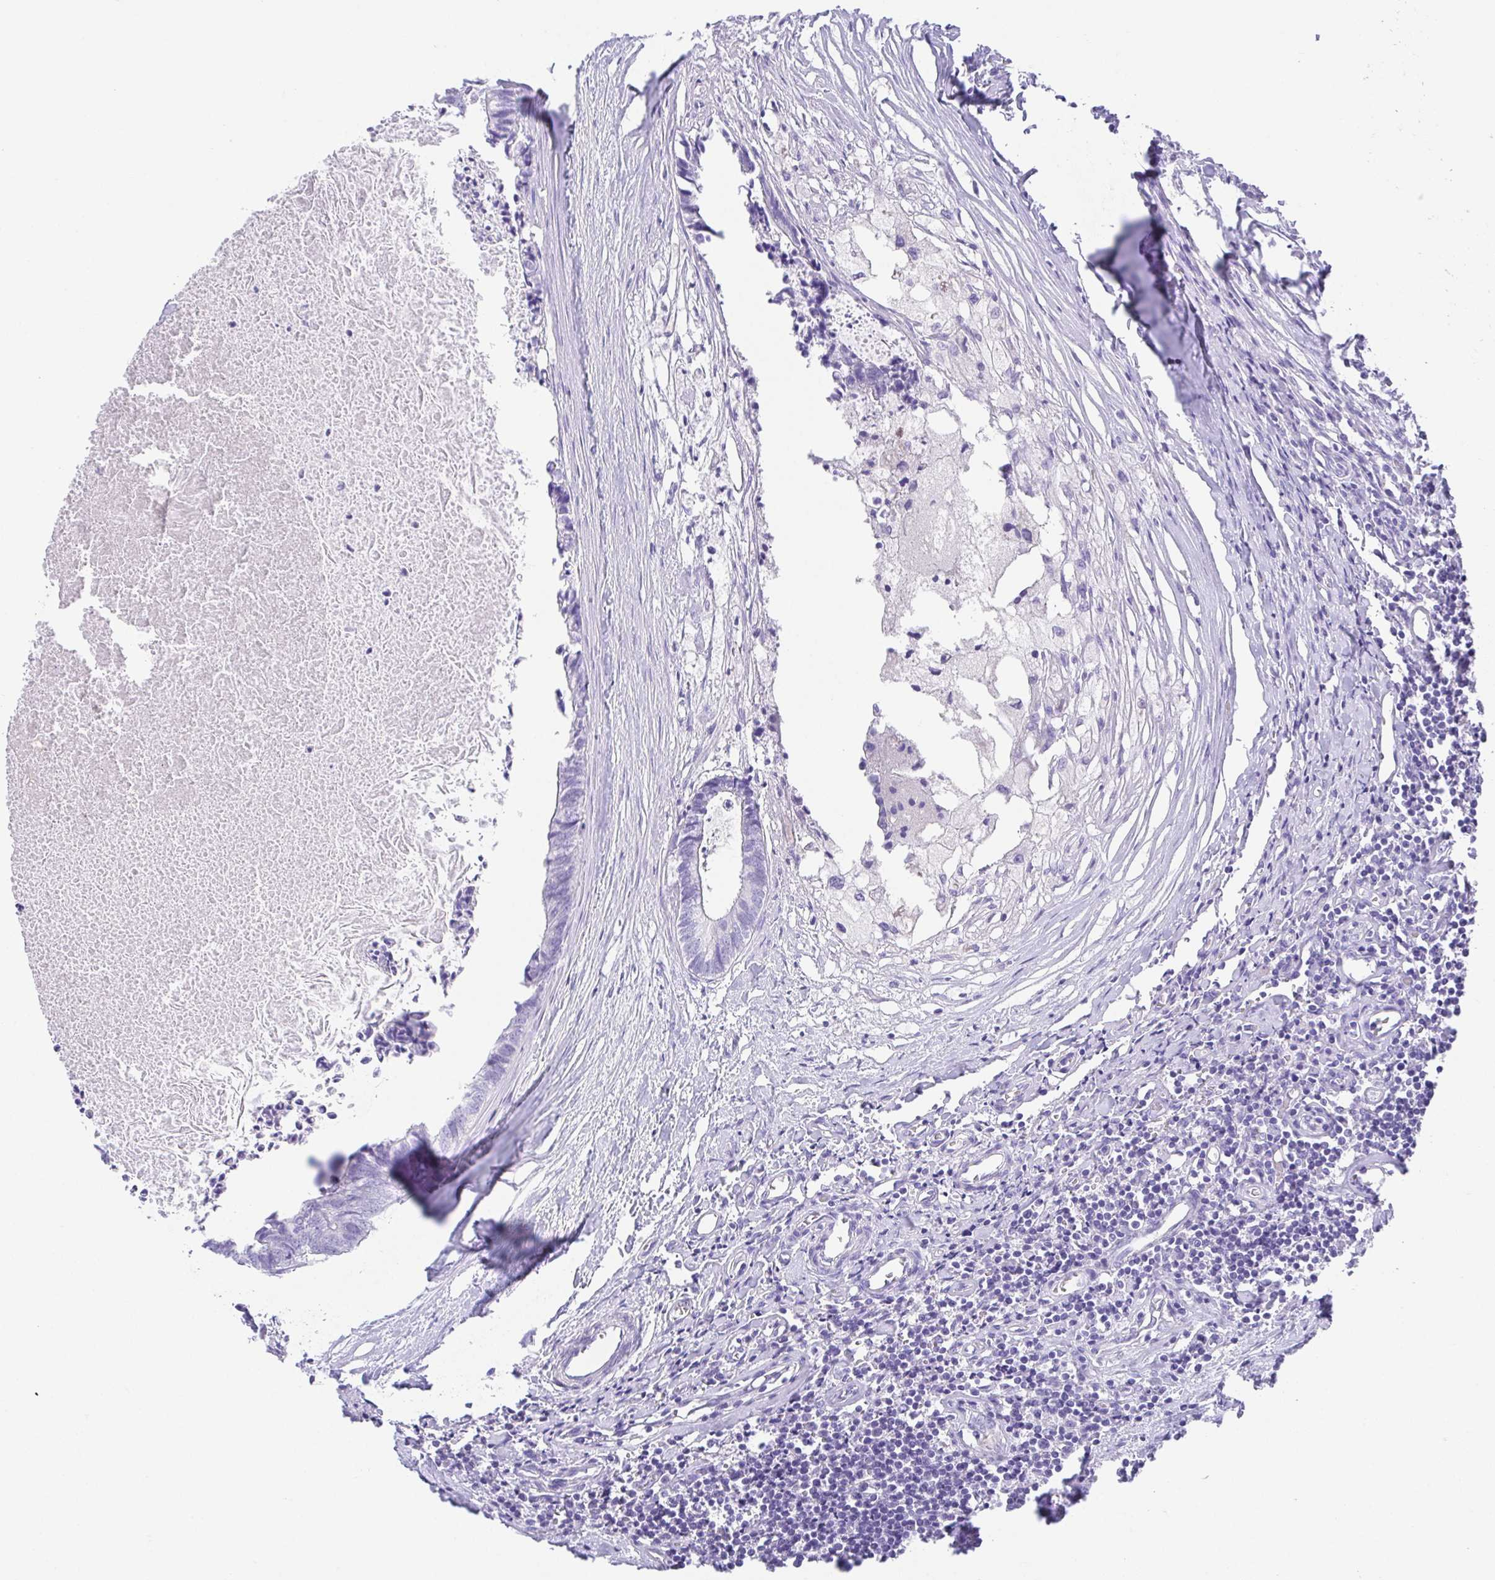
{"staining": {"intensity": "negative", "quantity": "none", "location": "none"}, "tissue": "colorectal cancer", "cell_type": "Tumor cells", "image_type": "cancer", "snomed": [{"axis": "morphology", "description": "Adenocarcinoma, NOS"}, {"axis": "topography", "description": "Colon"}, {"axis": "topography", "description": "Rectum"}], "caption": "High magnification brightfield microscopy of colorectal cancer (adenocarcinoma) stained with DAB (3,3'-diaminobenzidine) (brown) and counterstained with hematoxylin (blue): tumor cells show no significant expression. (DAB (3,3'-diaminobenzidine) immunohistochemistry (IHC) with hematoxylin counter stain).", "gene": "SPATA4", "patient": {"sex": "male", "age": 57}}